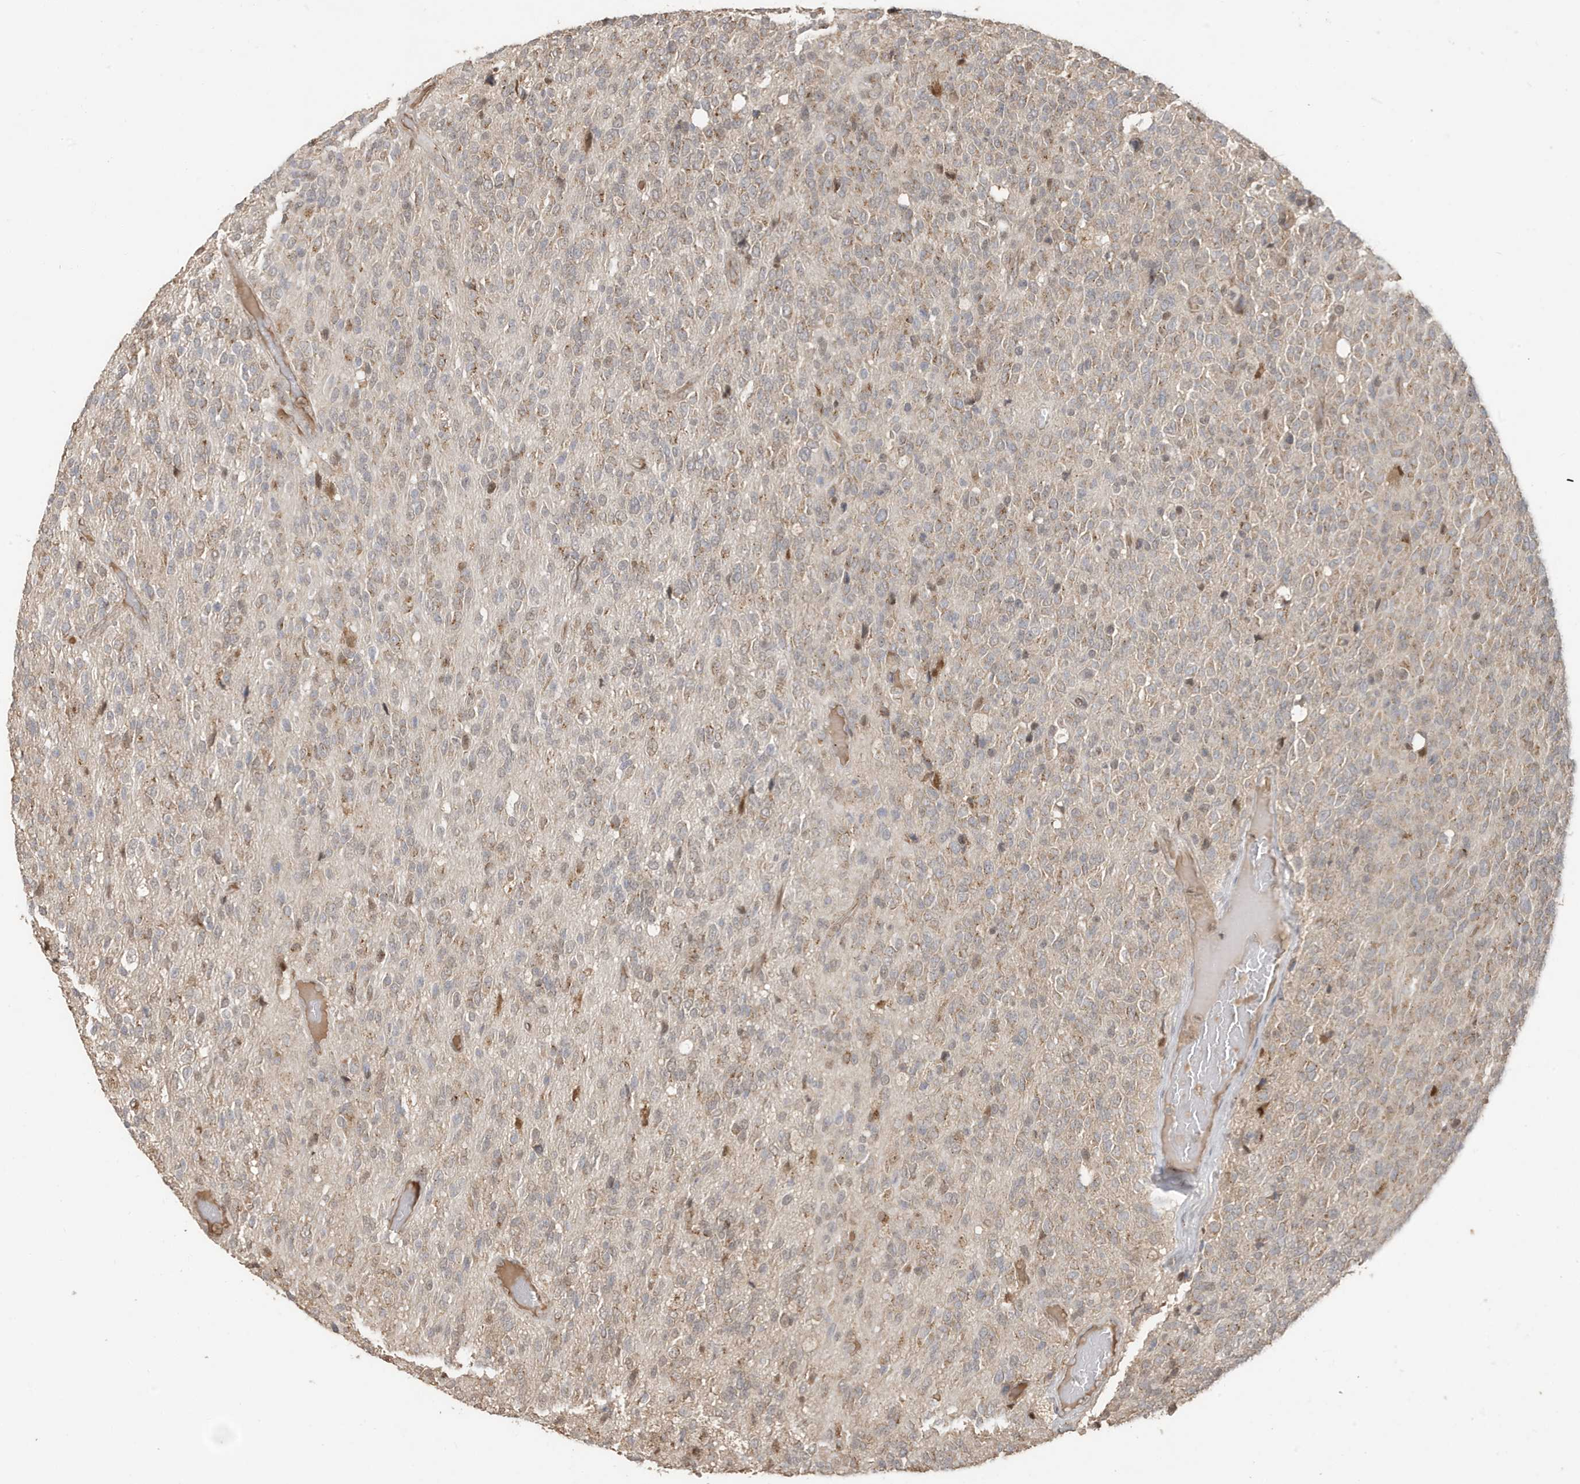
{"staining": {"intensity": "moderate", "quantity": "25%-75%", "location": "cytoplasmic/membranous"}, "tissue": "glioma", "cell_type": "Tumor cells", "image_type": "cancer", "snomed": [{"axis": "morphology", "description": "Glioma, malignant, High grade"}, {"axis": "topography", "description": "pancreas cauda"}], "caption": "Immunohistochemistry image of neoplastic tissue: human malignant glioma (high-grade) stained using IHC reveals medium levels of moderate protein expression localized specifically in the cytoplasmic/membranous of tumor cells, appearing as a cytoplasmic/membranous brown color.", "gene": "RER1", "patient": {"sex": "male", "age": 60}}